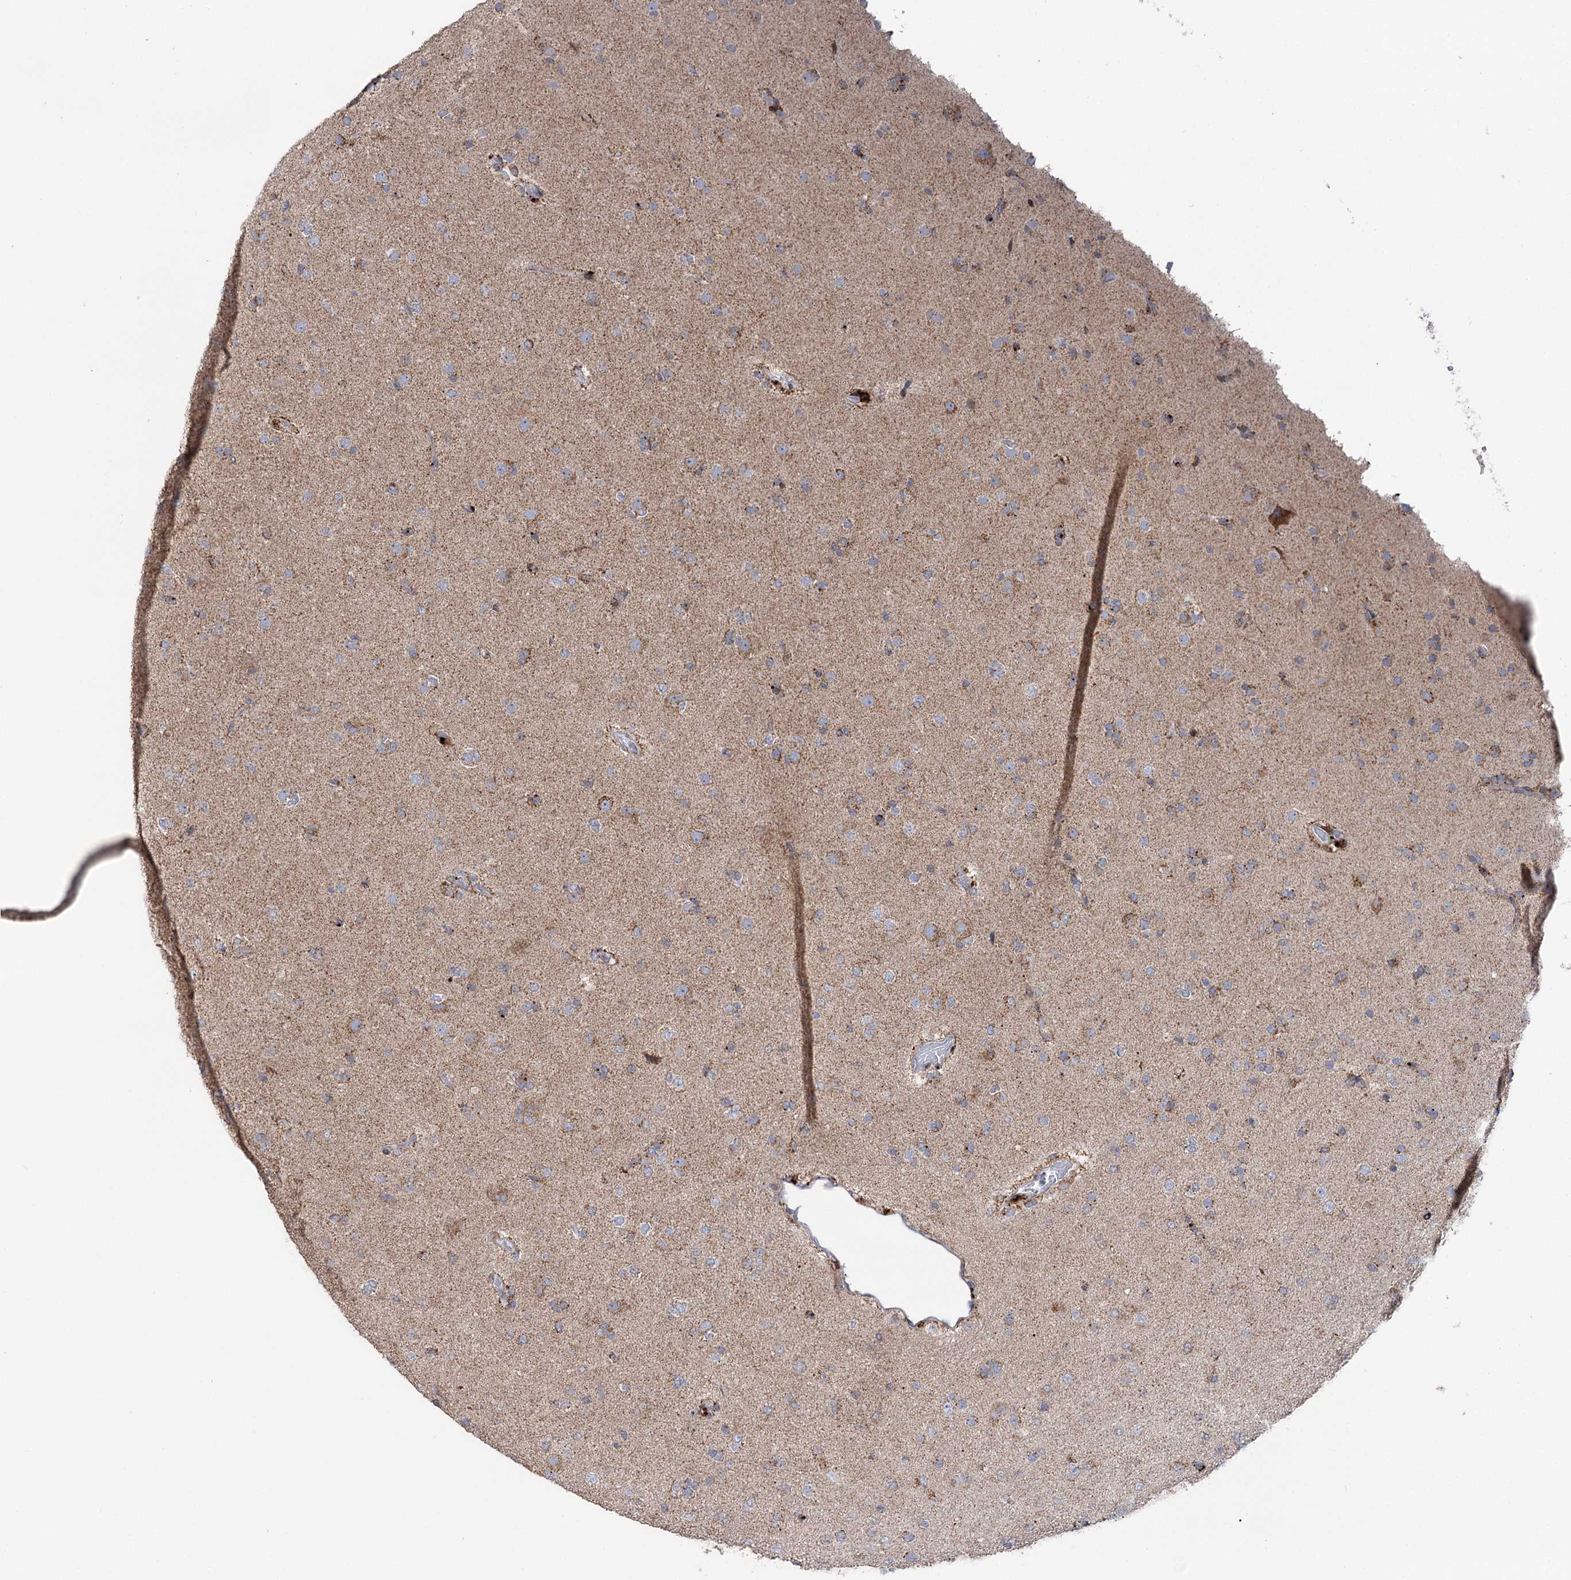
{"staining": {"intensity": "weak", "quantity": ">75%", "location": "cytoplasmic/membranous"}, "tissue": "glioma", "cell_type": "Tumor cells", "image_type": "cancer", "snomed": [{"axis": "morphology", "description": "Glioma, malignant, Low grade"}, {"axis": "topography", "description": "Brain"}], "caption": "Human malignant low-grade glioma stained with a brown dye reveals weak cytoplasmic/membranous positive staining in about >75% of tumor cells.", "gene": "PTGR1", "patient": {"sex": "male", "age": 65}}